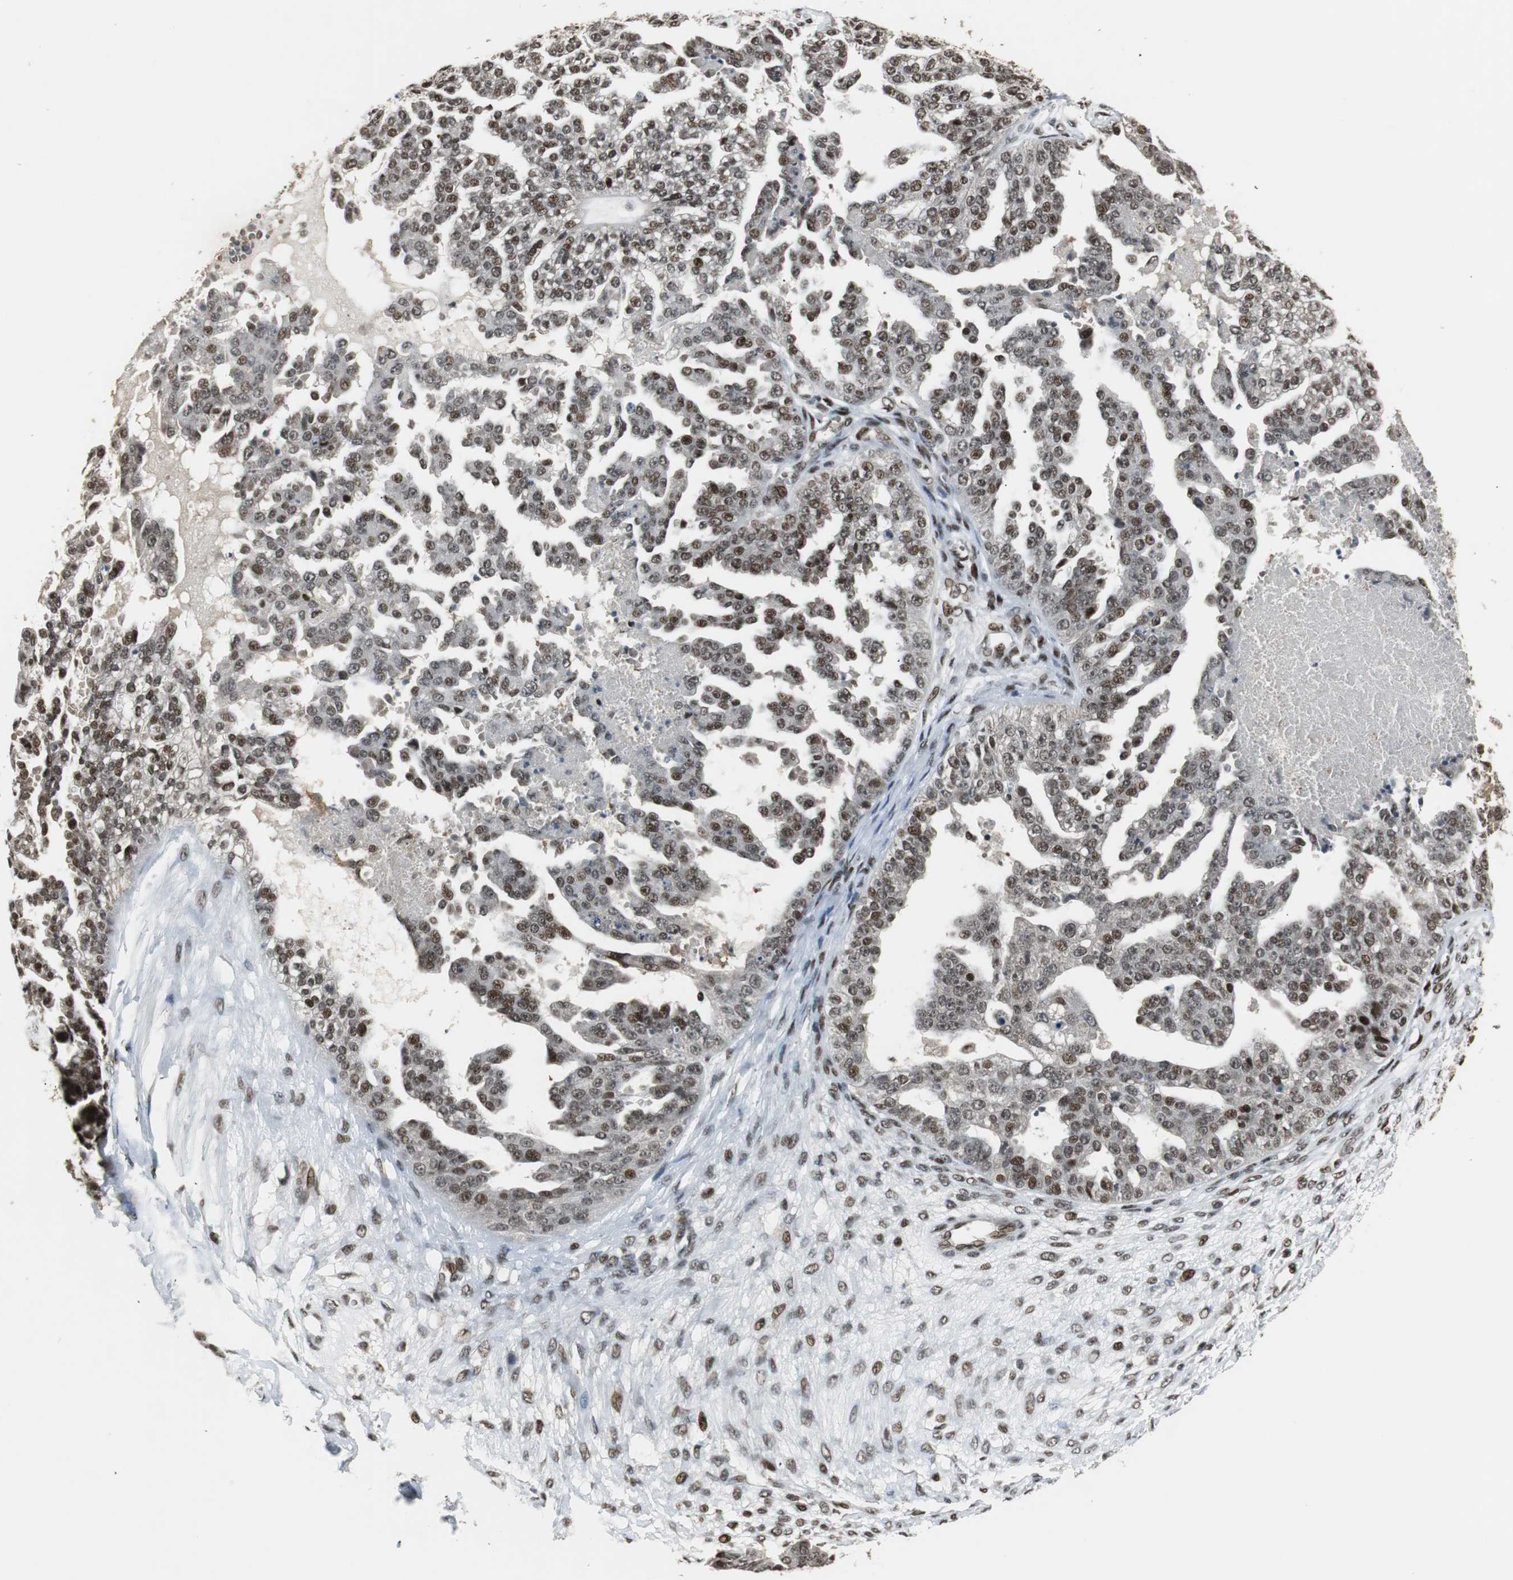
{"staining": {"intensity": "moderate", "quantity": ">75%", "location": "nuclear"}, "tissue": "ovarian cancer", "cell_type": "Tumor cells", "image_type": "cancer", "snomed": [{"axis": "morphology", "description": "Carcinoma, NOS"}, {"axis": "topography", "description": "Soft tissue"}, {"axis": "topography", "description": "Ovary"}], "caption": "Human ovarian cancer stained for a protein (brown) exhibits moderate nuclear positive expression in approximately >75% of tumor cells.", "gene": "TAF5", "patient": {"sex": "female", "age": 54}}